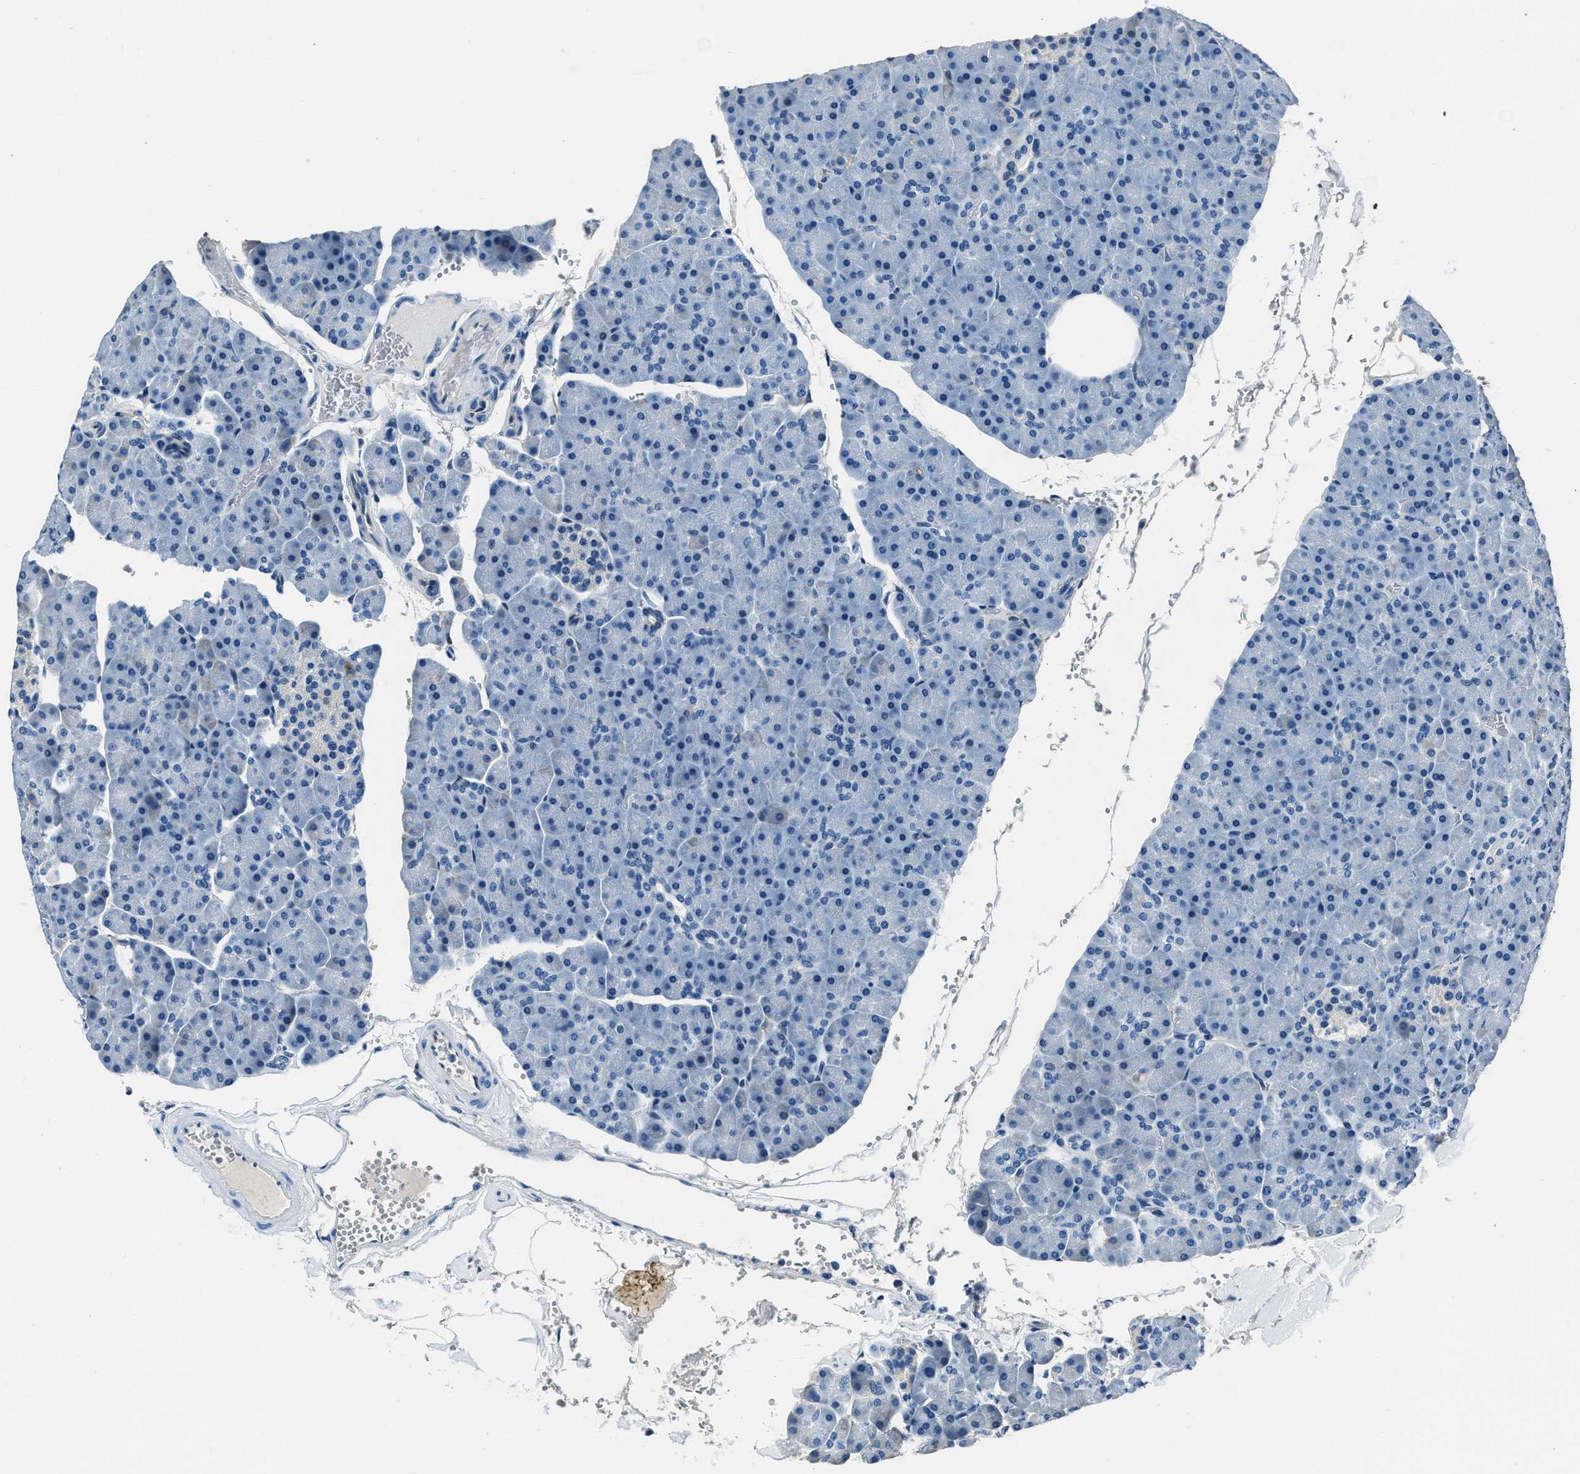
{"staining": {"intensity": "negative", "quantity": "none", "location": "none"}, "tissue": "pancreas", "cell_type": "Exocrine glandular cells", "image_type": "normal", "snomed": [{"axis": "morphology", "description": "Normal tissue, NOS"}, {"axis": "topography", "description": "Pancreas"}], "caption": "The IHC image has no significant positivity in exocrine glandular cells of pancreas. The staining is performed using DAB brown chromogen with nuclei counter-stained in using hematoxylin.", "gene": "PTPDC1", "patient": {"sex": "male", "age": 35}}